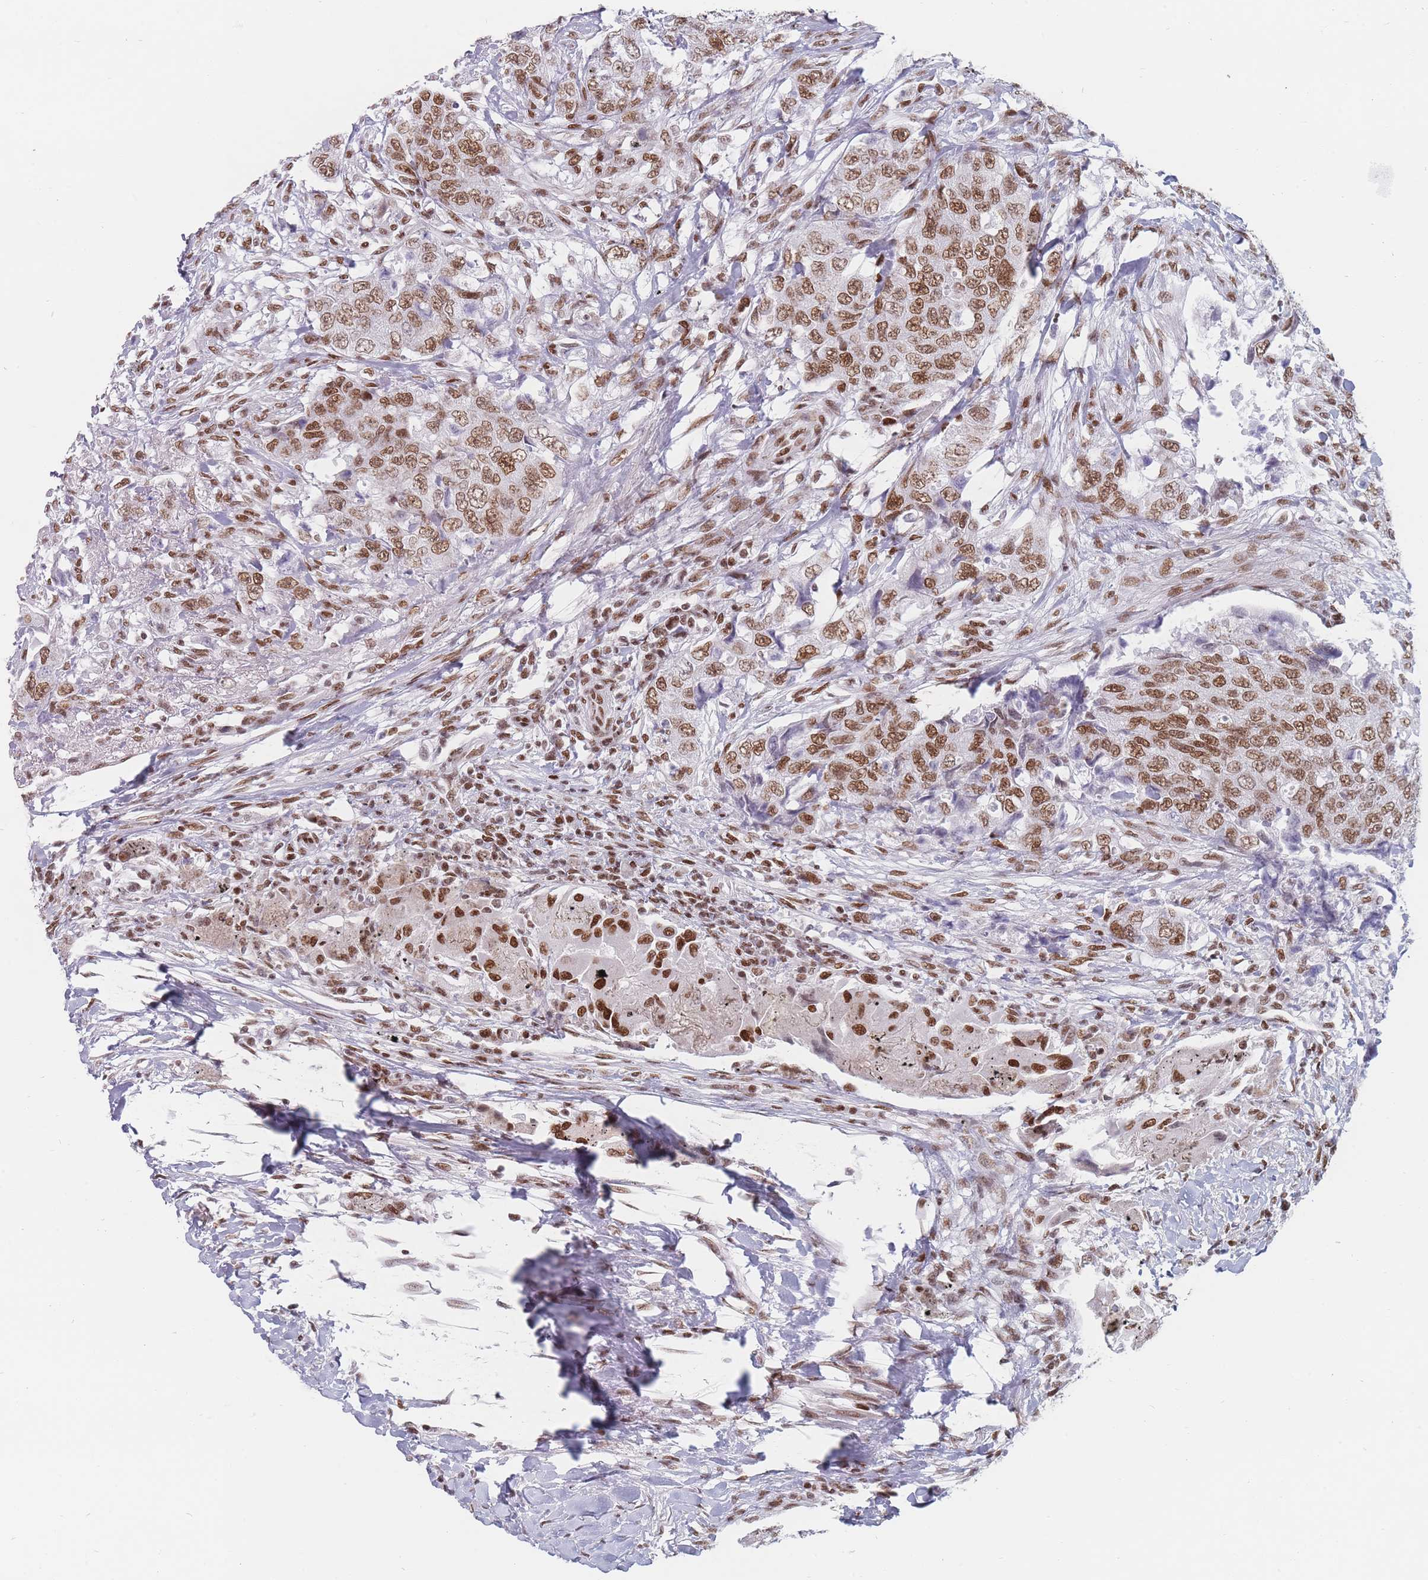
{"staining": {"intensity": "moderate", "quantity": ">75%", "location": "nuclear"}, "tissue": "urothelial cancer", "cell_type": "Tumor cells", "image_type": "cancer", "snomed": [{"axis": "morphology", "description": "Urothelial carcinoma, High grade"}, {"axis": "topography", "description": "Urinary bladder"}], "caption": "Protein expression analysis of human urothelial cancer reveals moderate nuclear positivity in approximately >75% of tumor cells.", "gene": "SAFB2", "patient": {"sex": "female", "age": 78}}